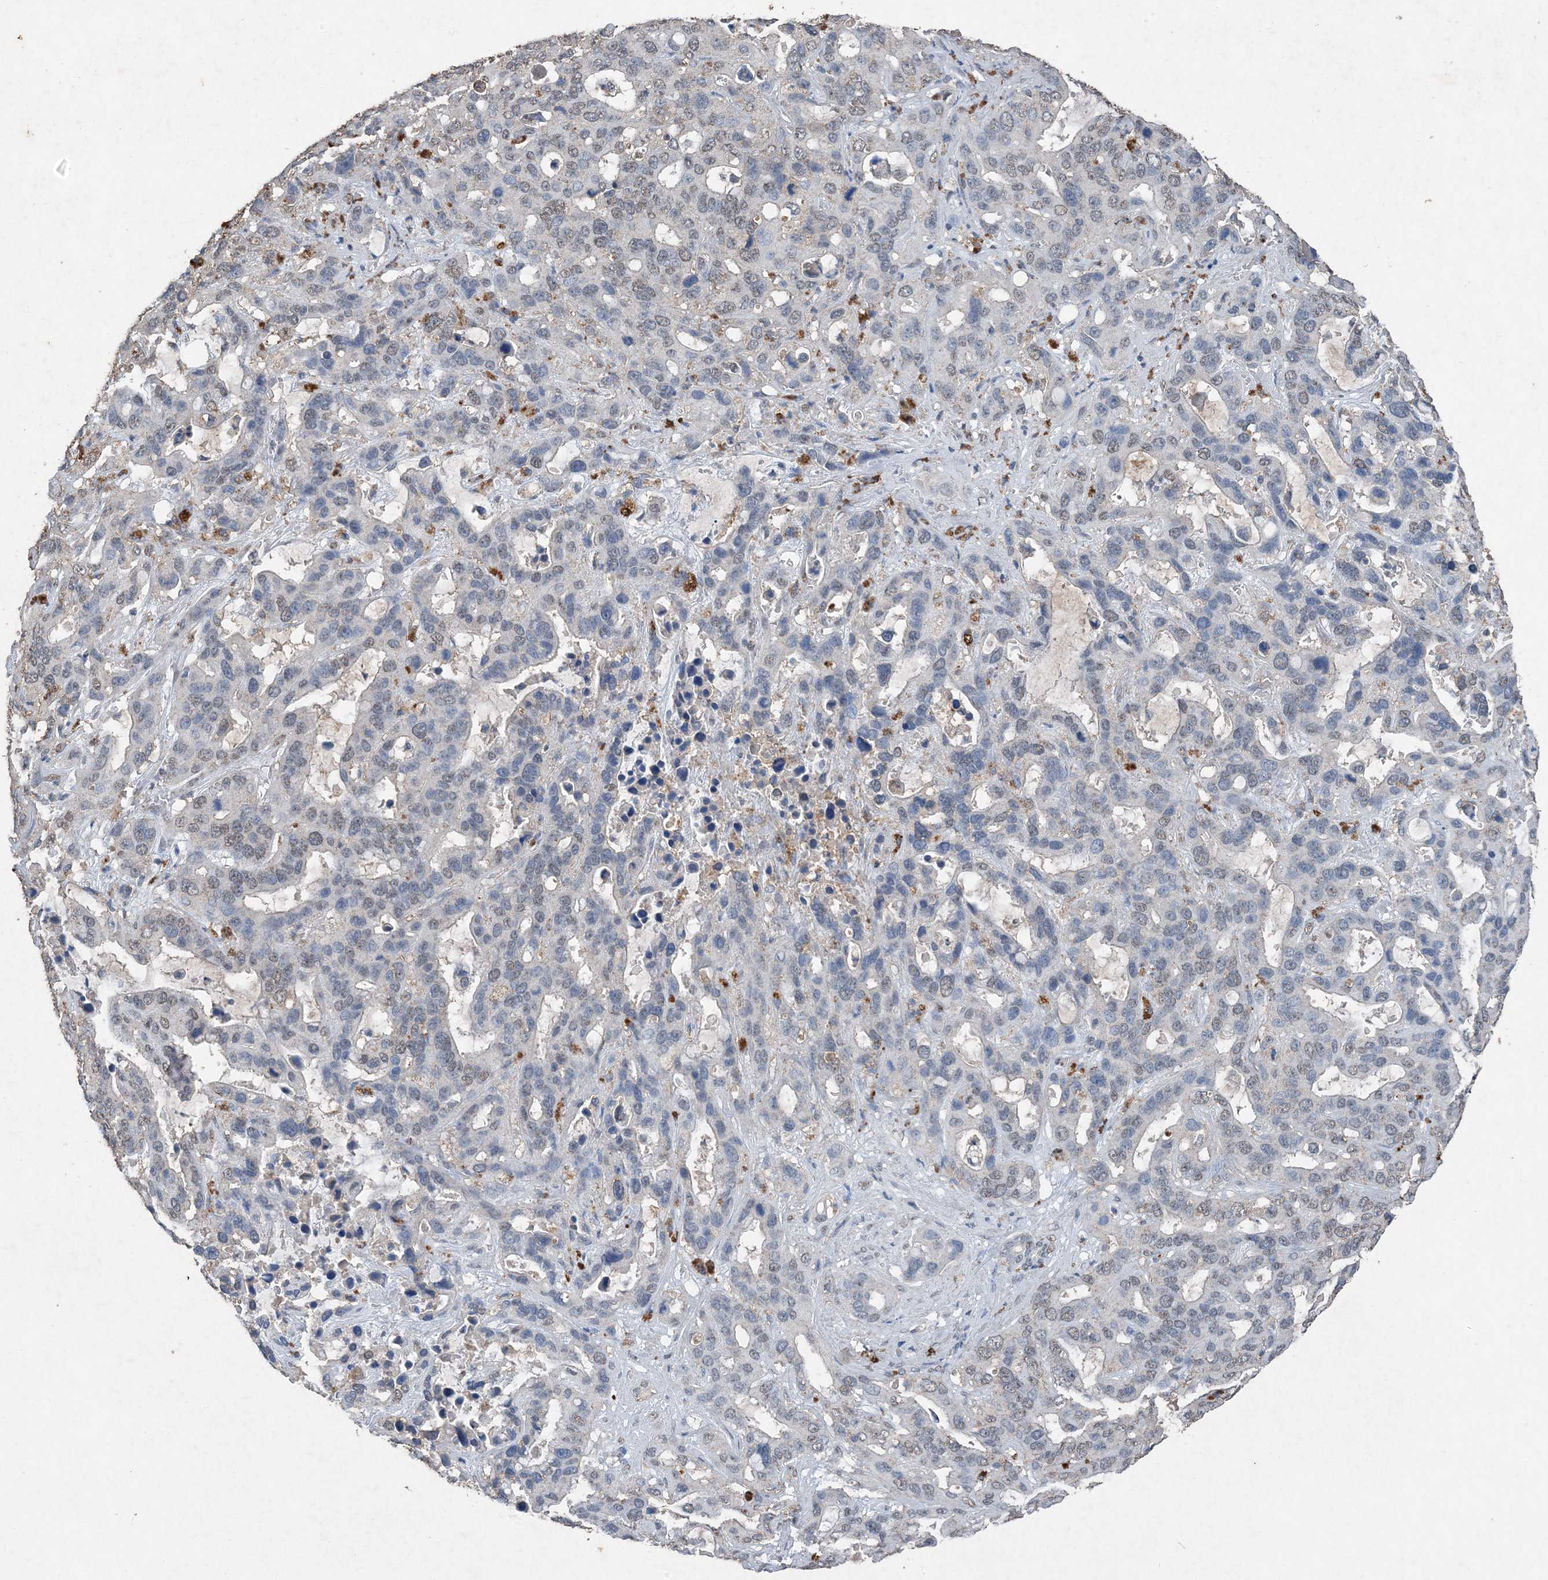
{"staining": {"intensity": "weak", "quantity": "<25%", "location": "cytoplasmic/membranous"}, "tissue": "liver cancer", "cell_type": "Tumor cells", "image_type": "cancer", "snomed": [{"axis": "morphology", "description": "Cholangiocarcinoma"}, {"axis": "topography", "description": "Liver"}], "caption": "Image shows no significant protein positivity in tumor cells of cholangiocarcinoma (liver). Brightfield microscopy of IHC stained with DAB (brown) and hematoxylin (blue), captured at high magnification.", "gene": "FCN3", "patient": {"sex": "female", "age": 65}}